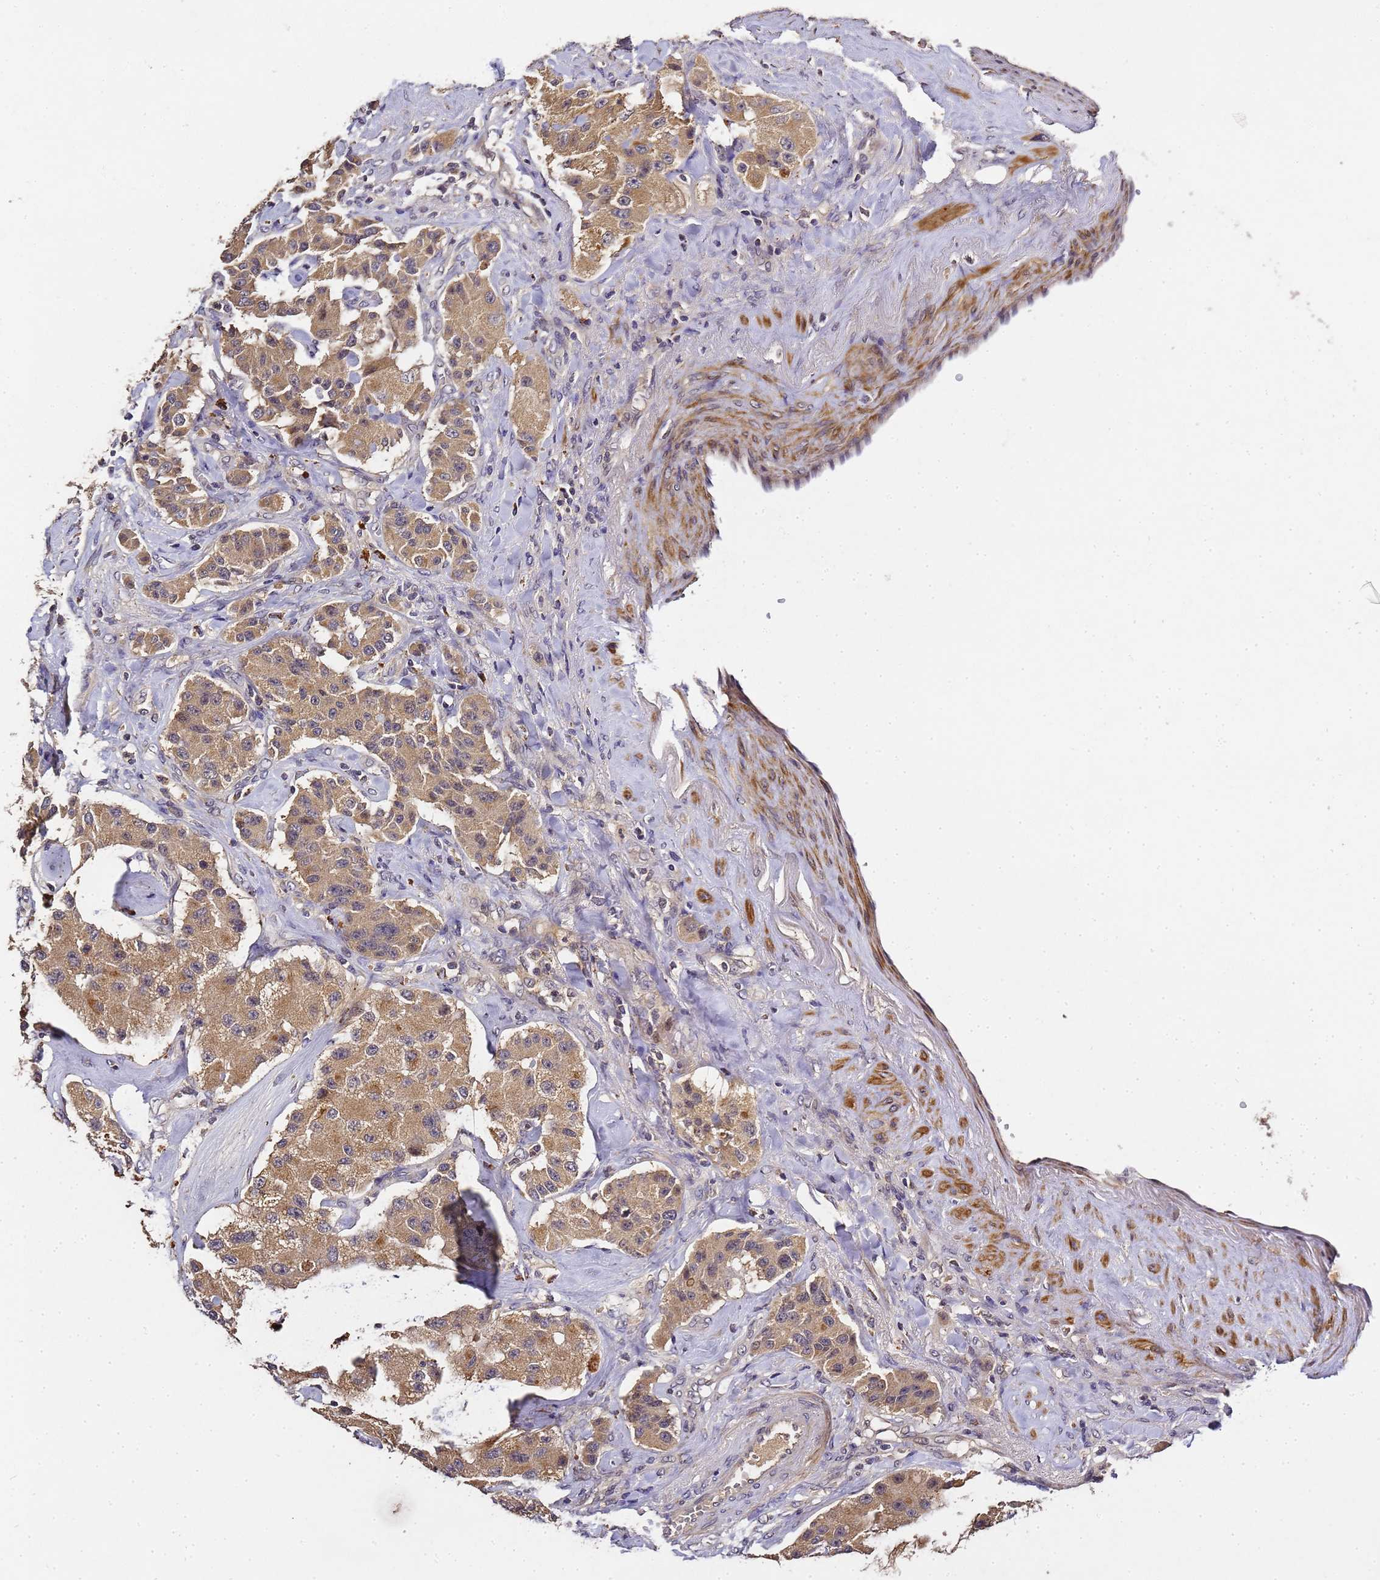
{"staining": {"intensity": "moderate", "quantity": ">75%", "location": "cytoplasmic/membranous"}, "tissue": "carcinoid", "cell_type": "Tumor cells", "image_type": "cancer", "snomed": [{"axis": "morphology", "description": "Carcinoid, malignant, NOS"}, {"axis": "topography", "description": "Pancreas"}], "caption": "Immunohistochemical staining of human carcinoid (malignant) reveals medium levels of moderate cytoplasmic/membranous protein expression in approximately >75% of tumor cells. (DAB (3,3'-diaminobenzidine) IHC with brightfield microscopy, high magnification).", "gene": "LGI4", "patient": {"sex": "male", "age": 41}}